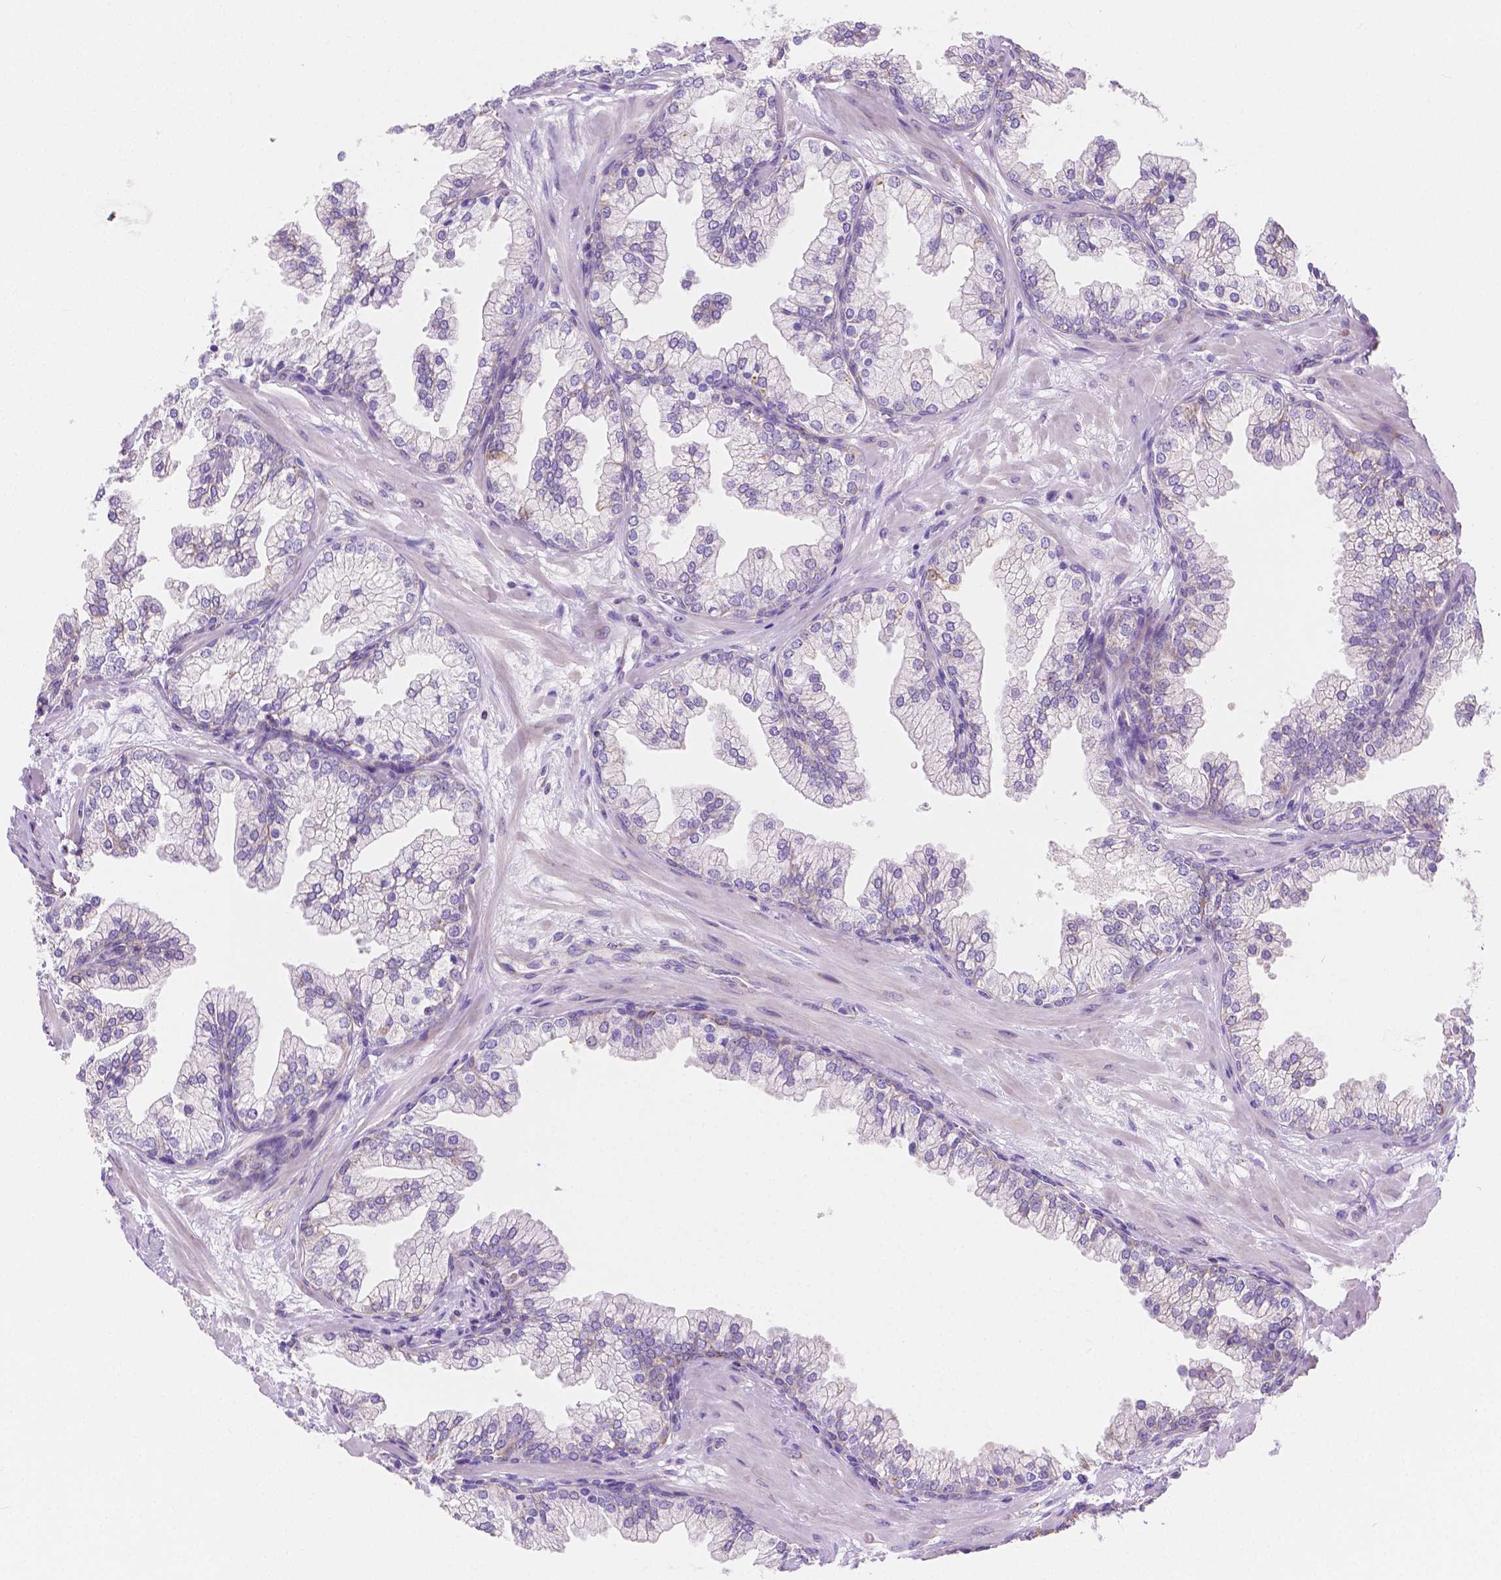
{"staining": {"intensity": "moderate", "quantity": "25%-75%", "location": "cytoplasmic/membranous"}, "tissue": "prostate", "cell_type": "Glandular cells", "image_type": "normal", "snomed": [{"axis": "morphology", "description": "Normal tissue, NOS"}, {"axis": "topography", "description": "Prostate"}, {"axis": "topography", "description": "Peripheral nerve tissue"}], "caption": "Immunohistochemical staining of benign human prostate reveals 25%-75% levels of moderate cytoplasmic/membranous protein positivity in about 25%-75% of glandular cells. (Stains: DAB (3,3'-diaminobenzidine) in brown, nuclei in blue, Microscopy: brightfield microscopy at high magnification).", "gene": "SGTB", "patient": {"sex": "male", "age": 61}}